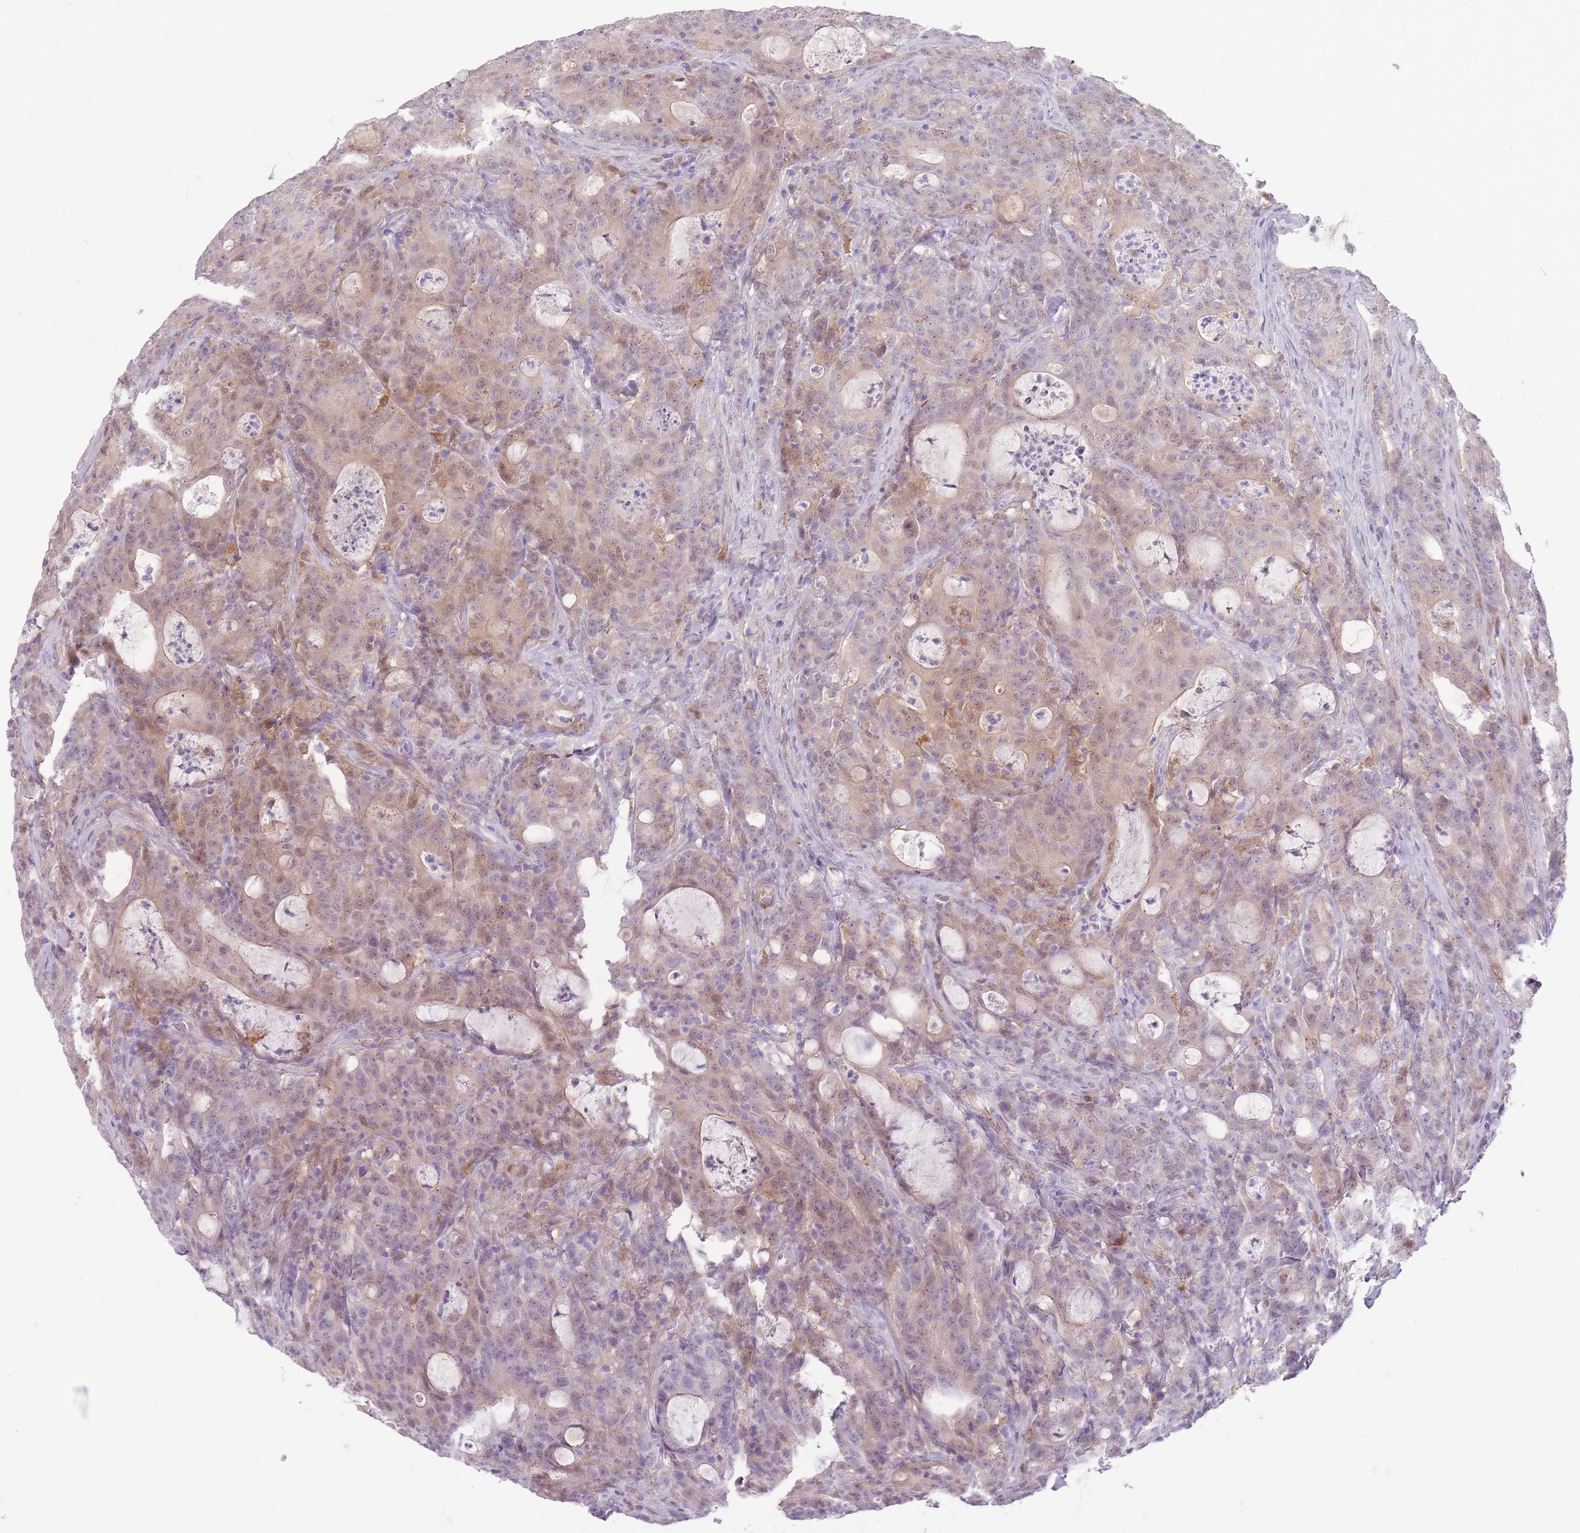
{"staining": {"intensity": "weak", "quantity": ">75%", "location": "cytoplasmic/membranous"}, "tissue": "colorectal cancer", "cell_type": "Tumor cells", "image_type": "cancer", "snomed": [{"axis": "morphology", "description": "Adenocarcinoma, NOS"}, {"axis": "topography", "description": "Colon"}], "caption": "High-power microscopy captured an IHC micrograph of adenocarcinoma (colorectal), revealing weak cytoplasmic/membranous expression in approximately >75% of tumor cells. (Brightfield microscopy of DAB IHC at high magnification).", "gene": "LGALS9", "patient": {"sex": "male", "age": 83}}